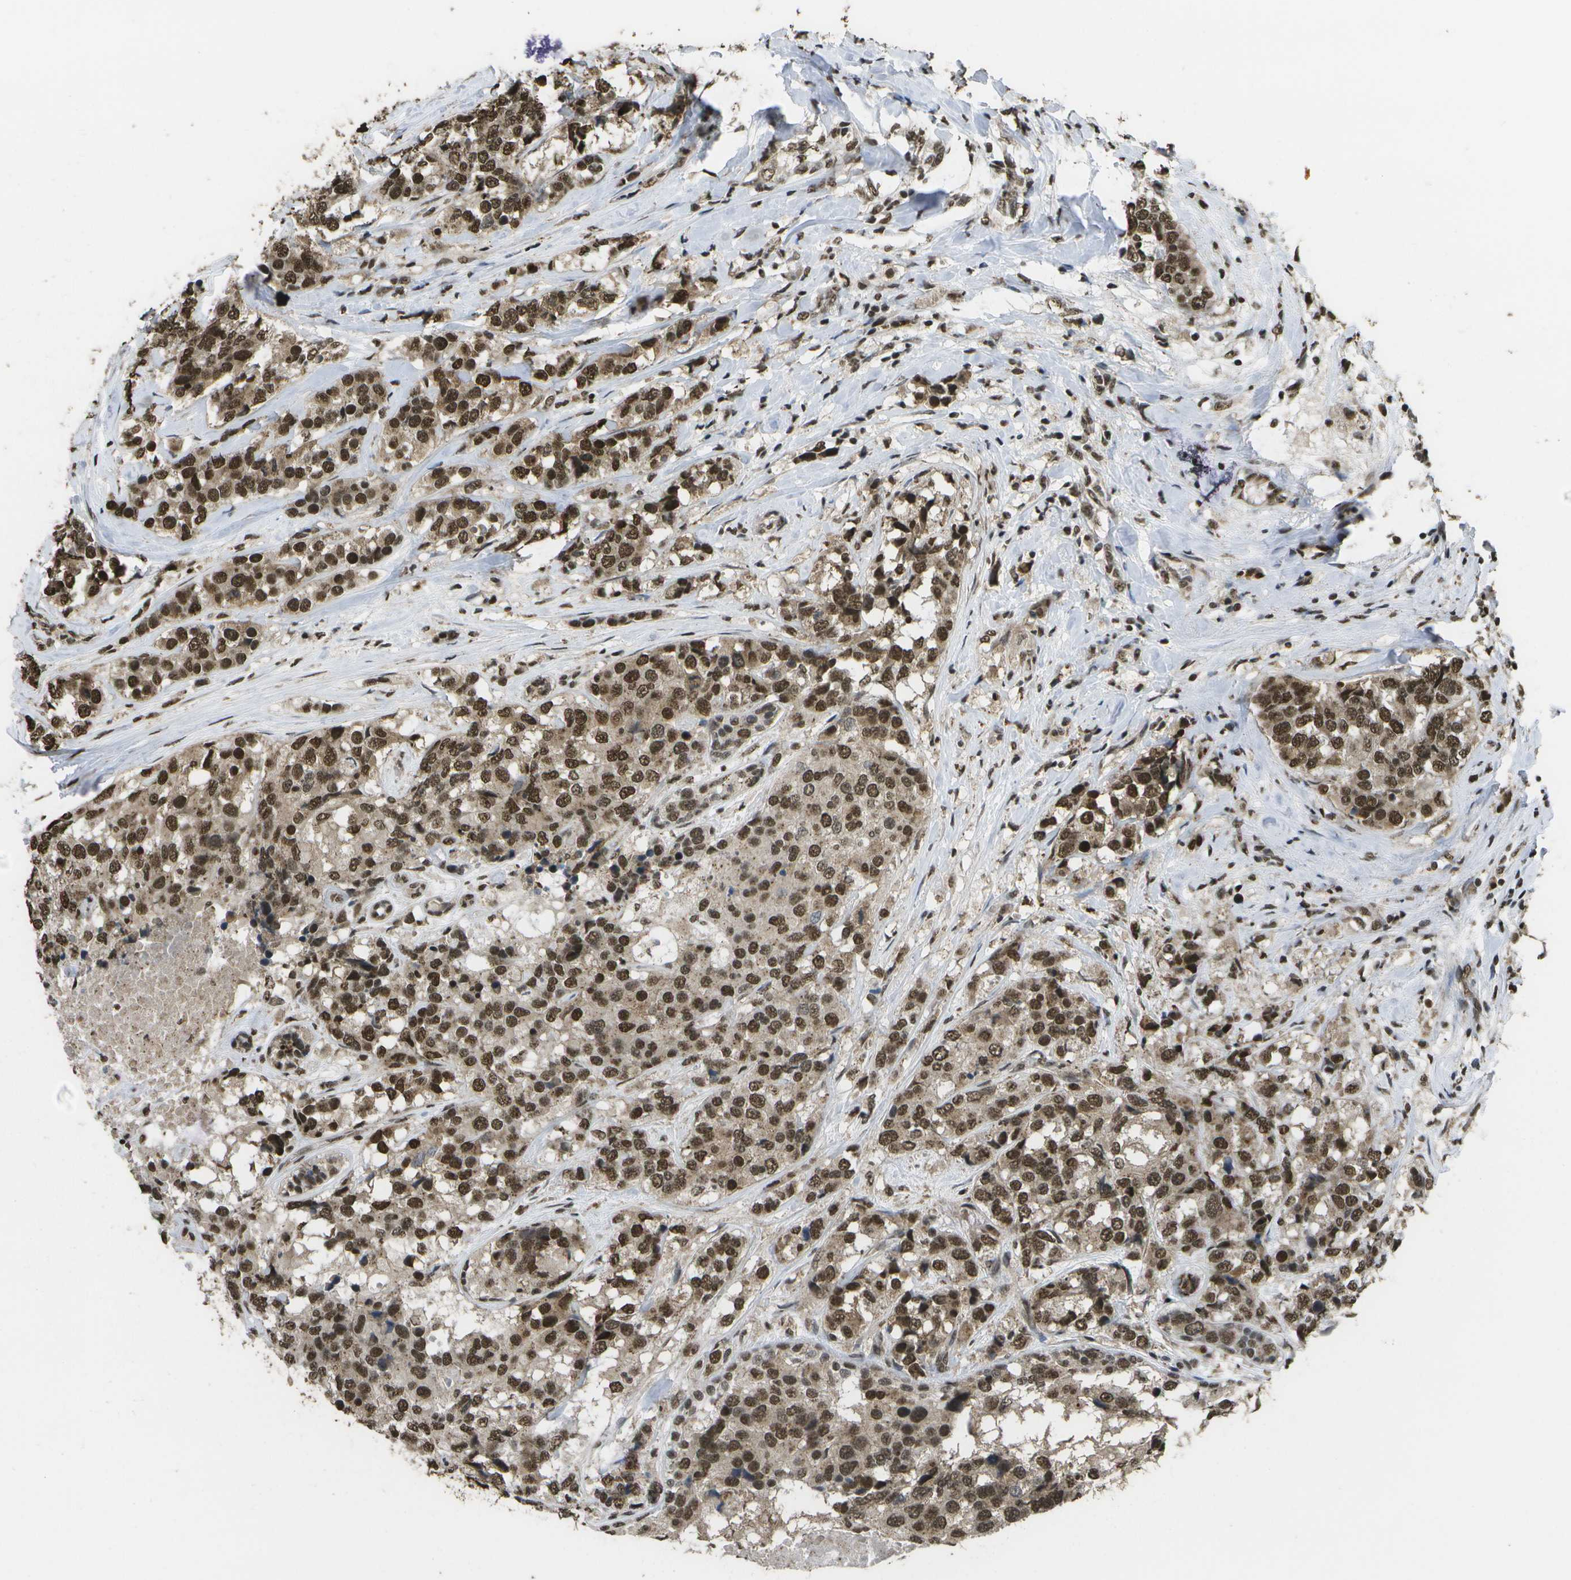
{"staining": {"intensity": "strong", "quantity": ">75%", "location": "cytoplasmic/membranous,nuclear"}, "tissue": "breast cancer", "cell_type": "Tumor cells", "image_type": "cancer", "snomed": [{"axis": "morphology", "description": "Lobular carcinoma"}, {"axis": "topography", "description": "Breast"}], "caption": "Strong cytoplasmic/membranous and nuclear protein expression is seen in approximately >75% of tumor cells in breast cancer (lobular carcinoma). (brown staining indicates protein expression, while blue staining denotes nuclei).", "gene": "SPEN", "patient": {"sex": "female", "age": 59}}